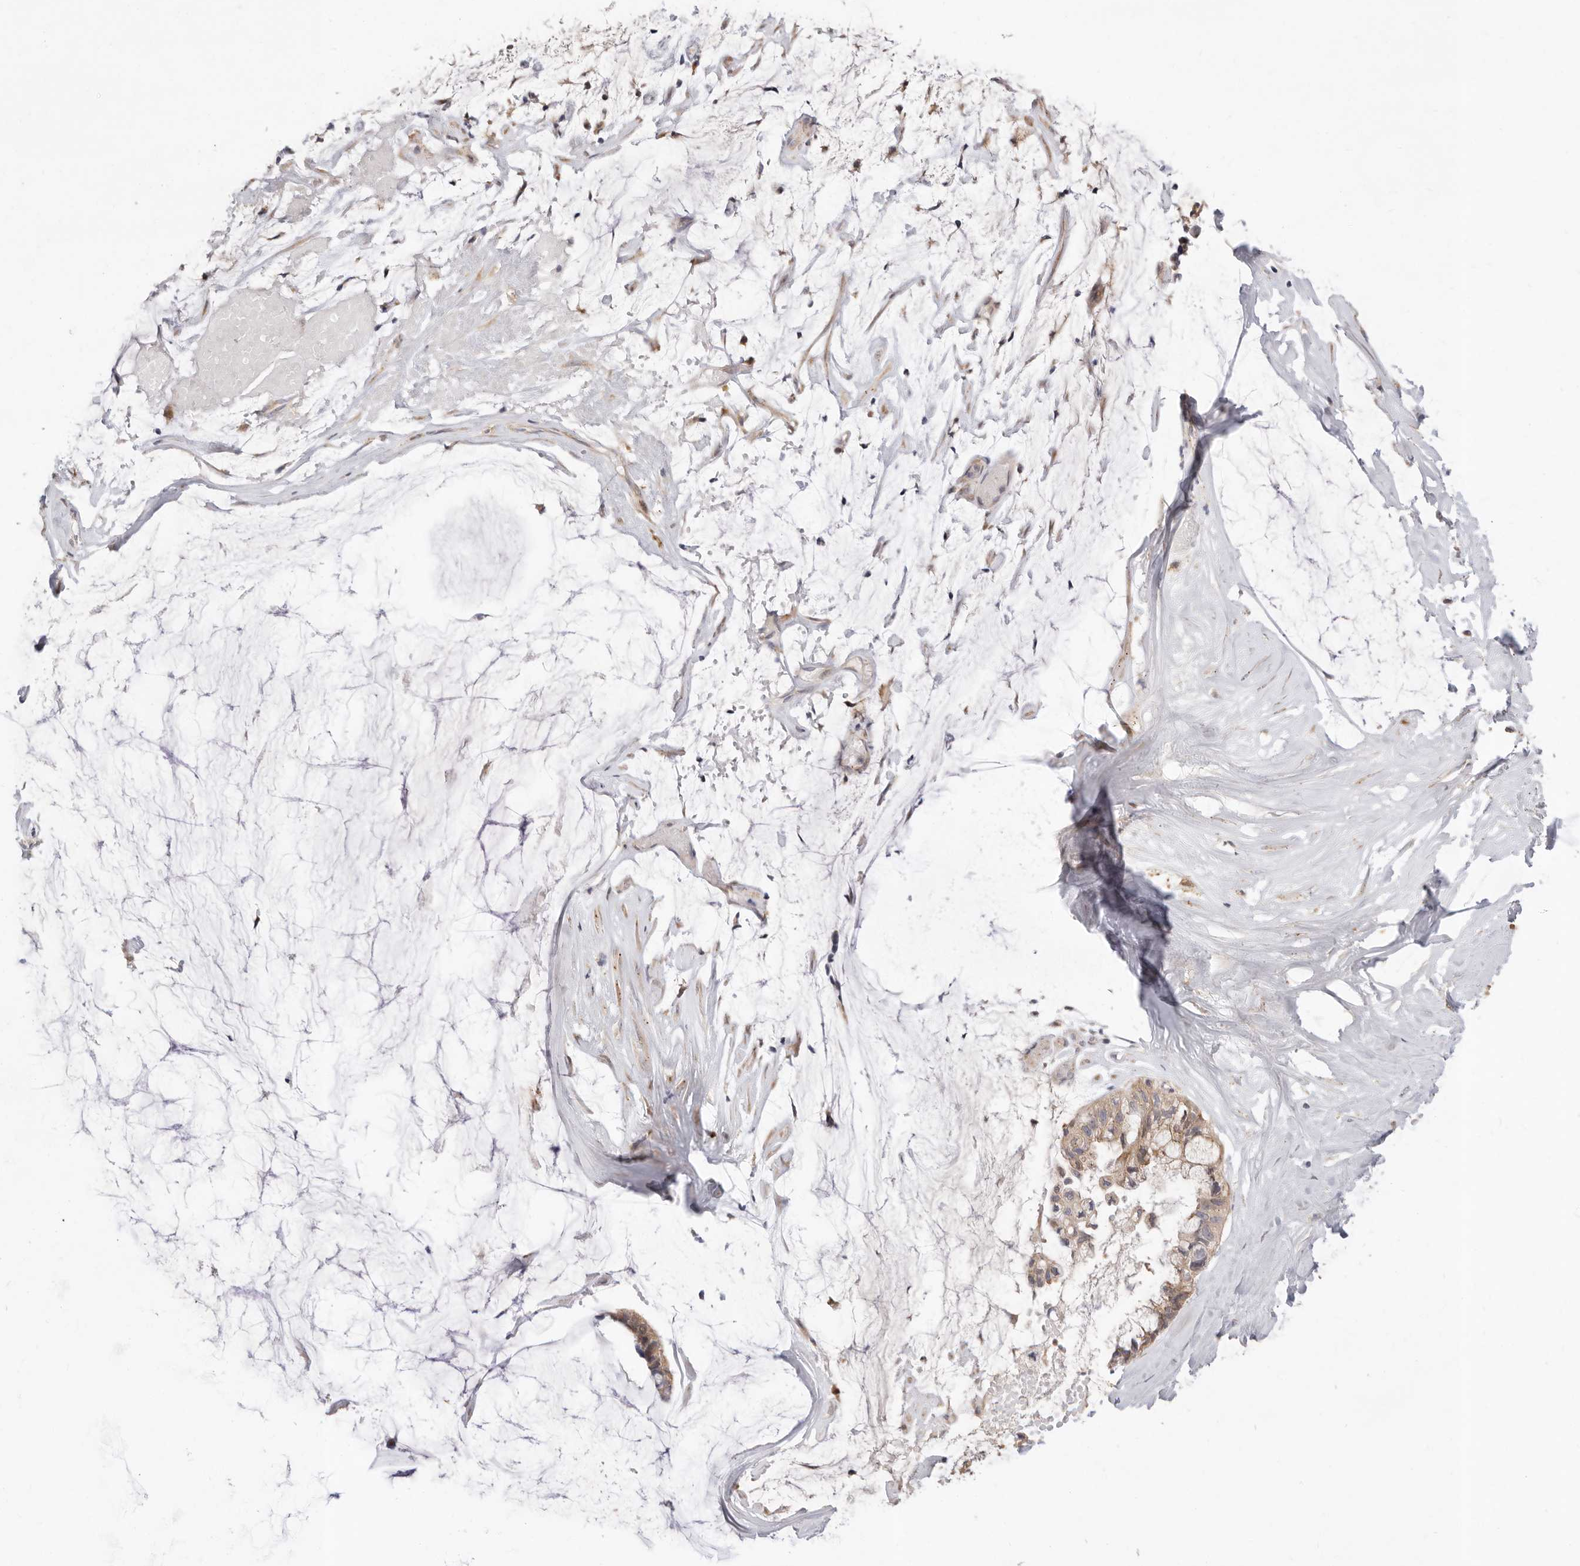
{"staining": {"intensity": "moderate", "quantity": ">75%", "location": "cytoplasmic/membranous"}, "tissue": "ovarian cancer", "cell_type": "Tumor cells", "image_type": "cancer", "snomed": [{"axis": "morphology", "description": "Cystadenocarcinoma, mucinous, NOS"}, {"axis": "topography", "description": "Ovary"}], "caption": "Tumor cells exhibit medium levels of moderate cytoplasmic/membranous positivity in about >75% of cells in human ovarian mucinous cystadenocarcinoma. The protein is shown in brown color, while the nuclei are stained blue.", "gene": "USH1C", "patient": {"sex": "female", "age": 39}}